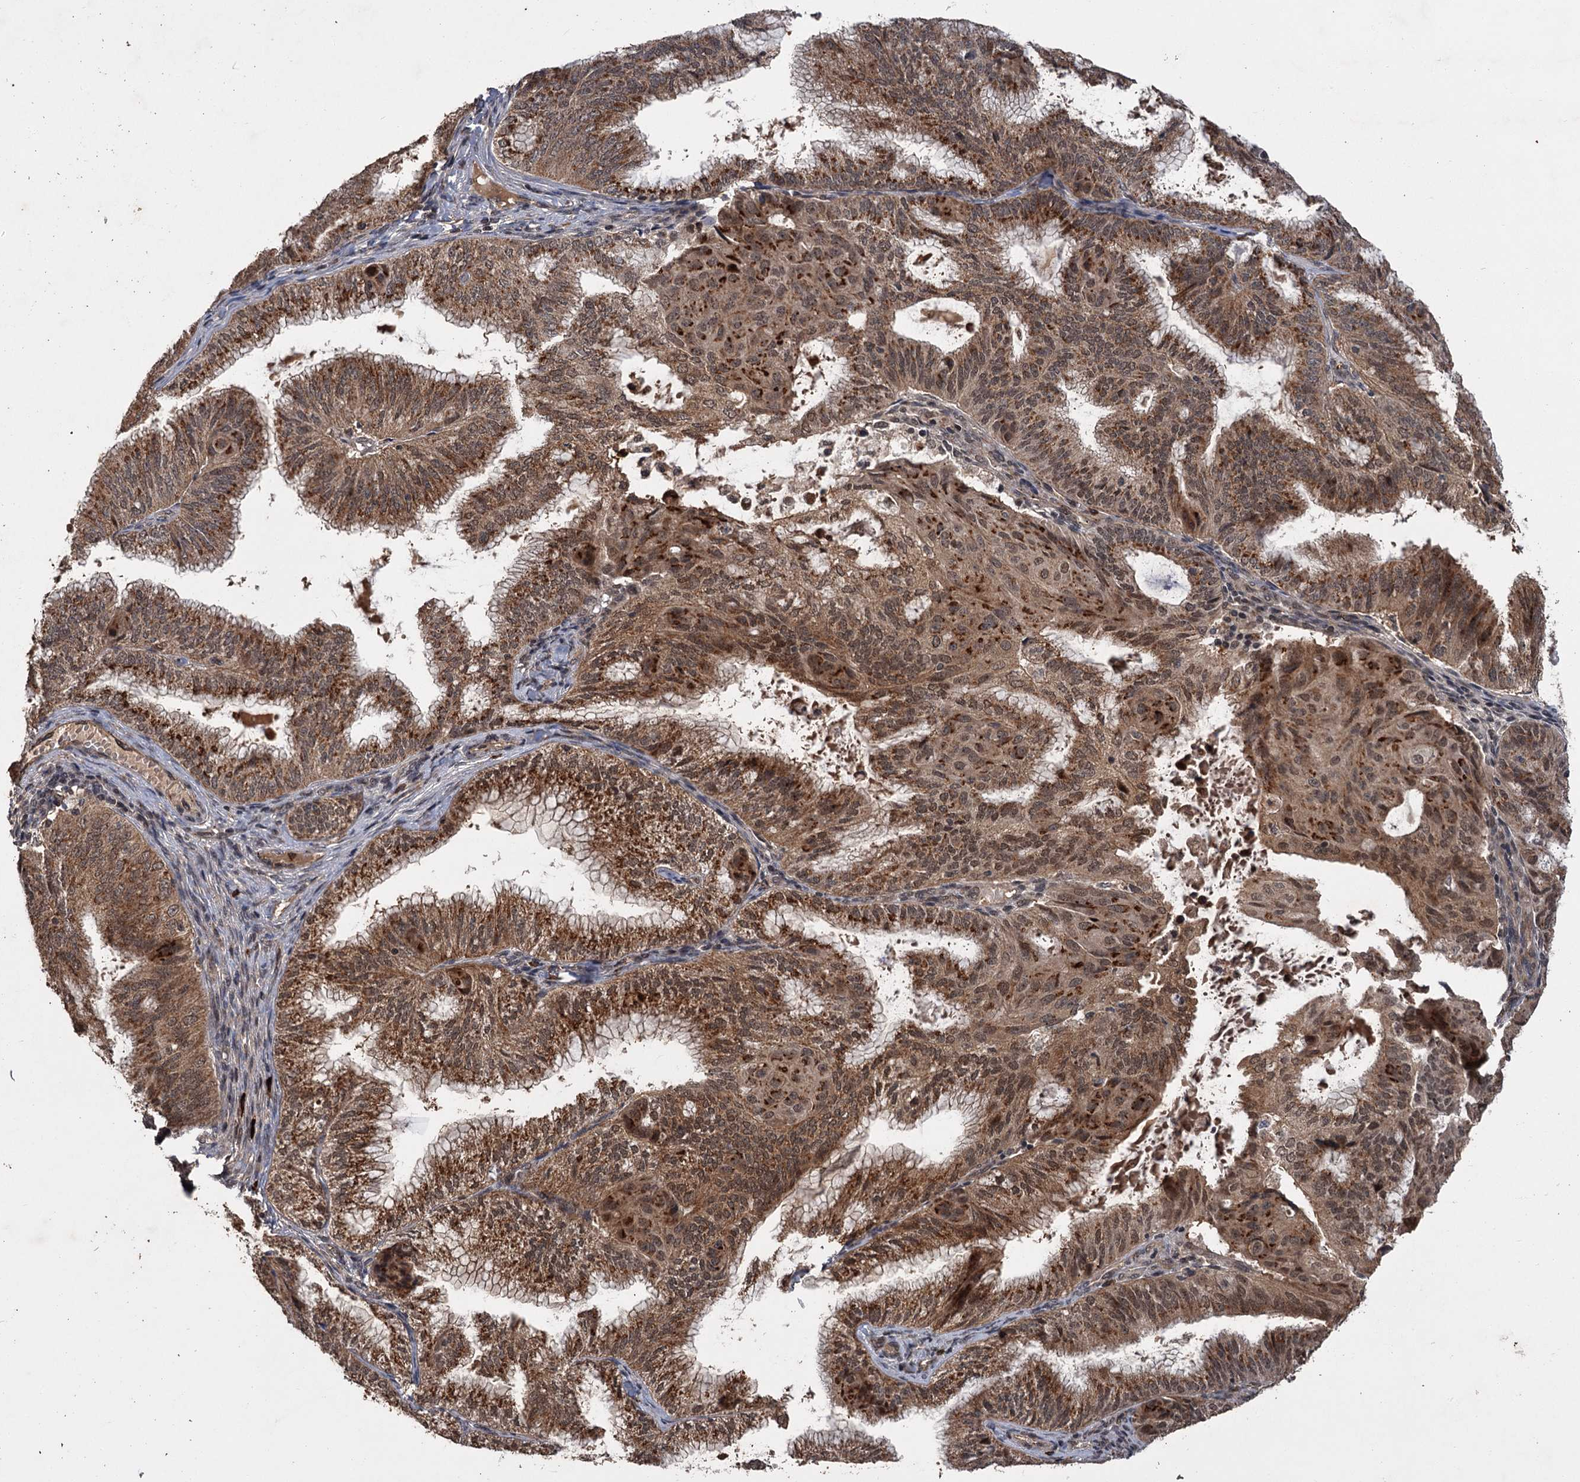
{"staining": {"intensity": "strong", "quantity": ">75%", "location": "cytoplasmic/membranous,nuclear"}, "tissue": "endometrial cancer", "cell_type": "Tumor cells", "image_type": "cancer", "snomed": [{"axis": "morphology", "description": "Adenocarcinoma, NOS"}, {"axis": "topography", "description": "Endometrium"}], "caption": "Immunohistochemical staining of human endometrial adenocarcinoma displays high levels of strong cytoplasmic/membranous and nuclear protein positivity in approximately >75% of tumor cells. (Brightfield microscopy of DAB IHC at high magnification).", "gene": "KANSL2", "patient": {"sex": "female", "age": 49}}